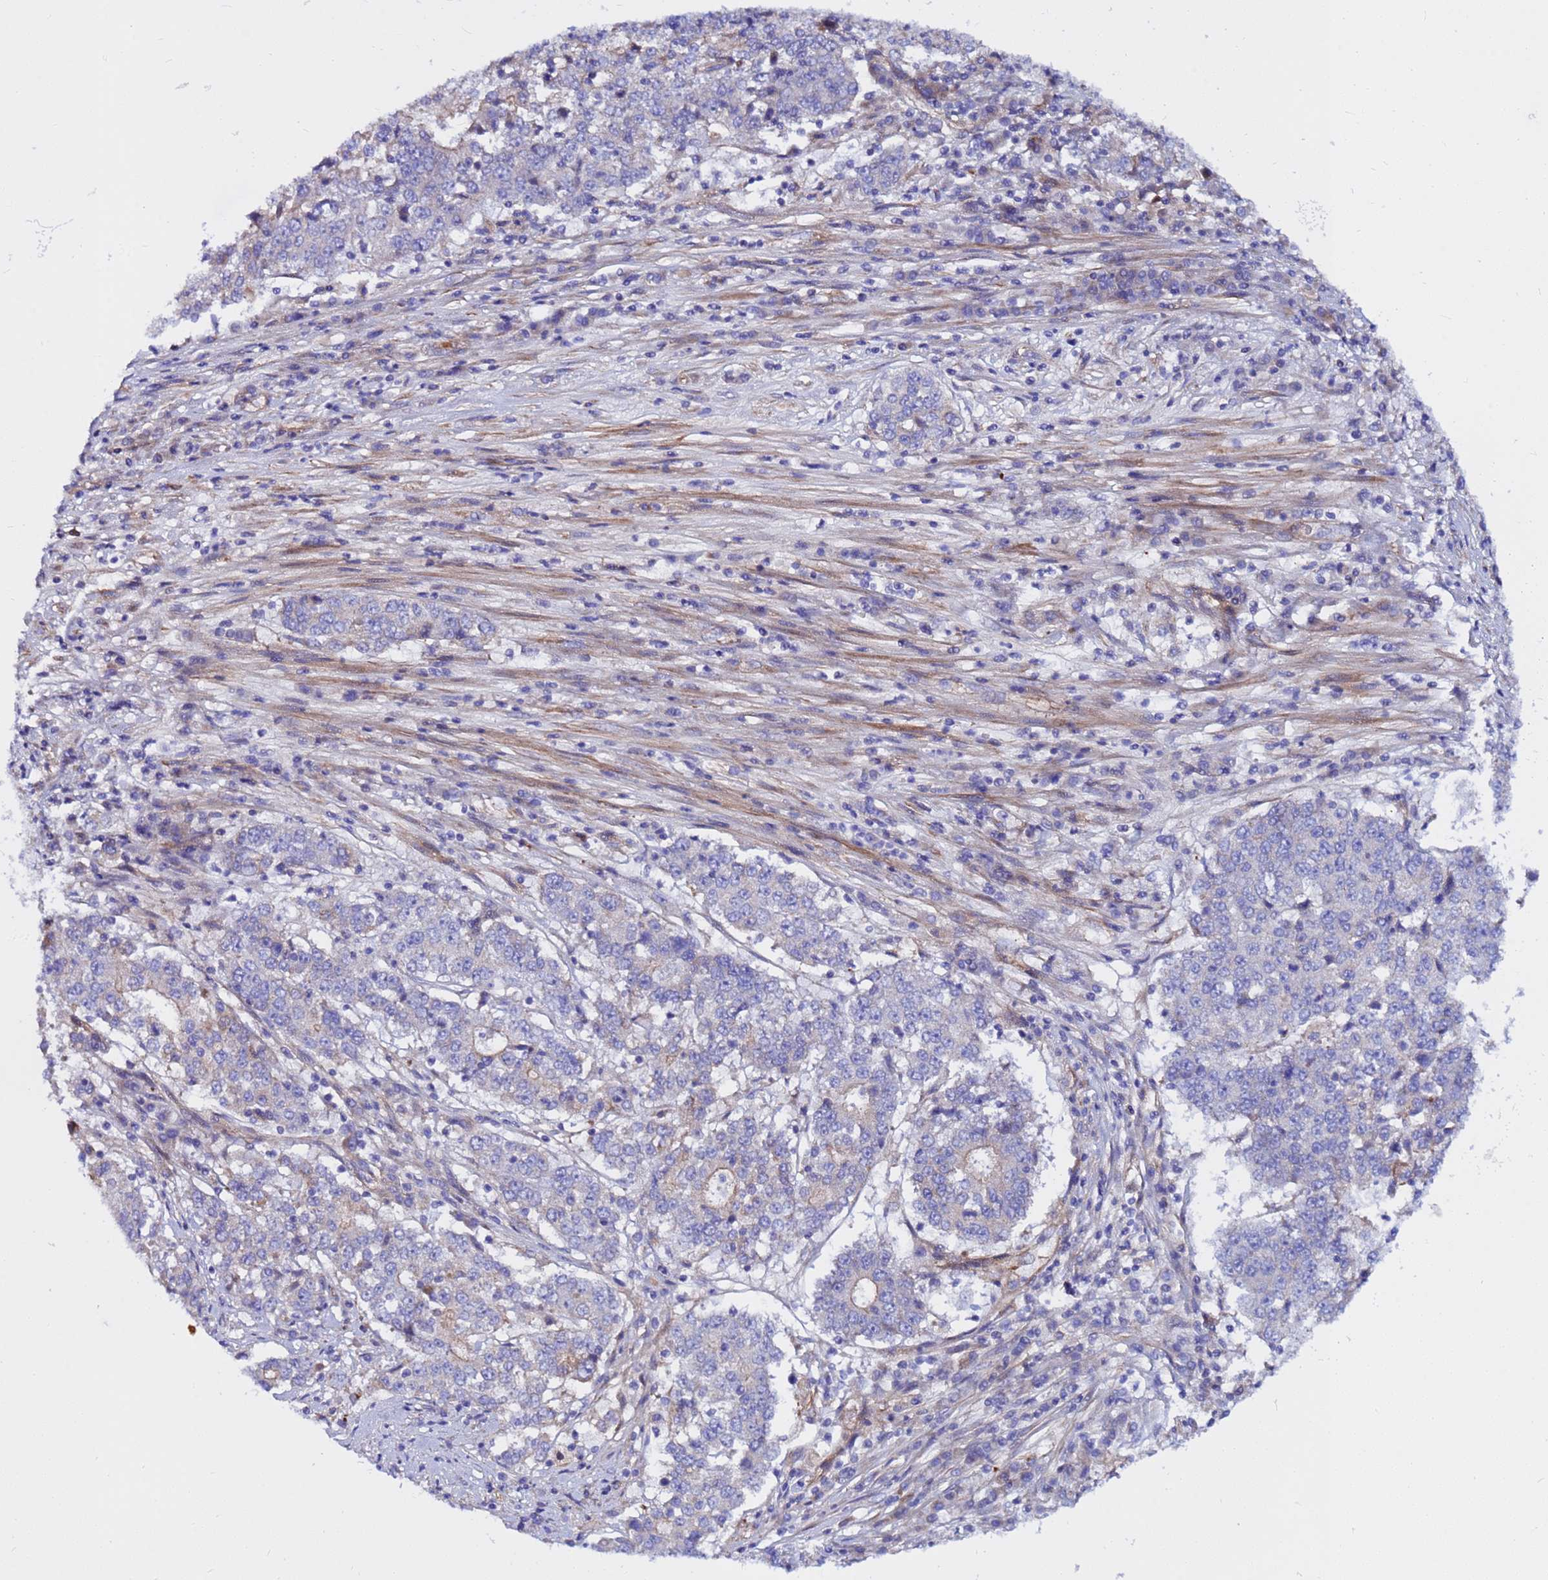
{"staining": {"intensity": "negative", "quantity": "none", "location": "none"}, "tissue": "stomach cancer", "cell_type": "Tumor cells", "image_type": "cancer", "snomed": [{"axis": "morphology", "description": "Adenocarcinoma, NOS"}, {"axis": "topography", "description": "Stomach"}], "caption": "This is a histopathology image of IHC staining of stomach cancer (adenocarcinoma), which shows no staining in tumor cells.", "gene": "CRHBP", "patient": {"sex": "male", "age": 59}}